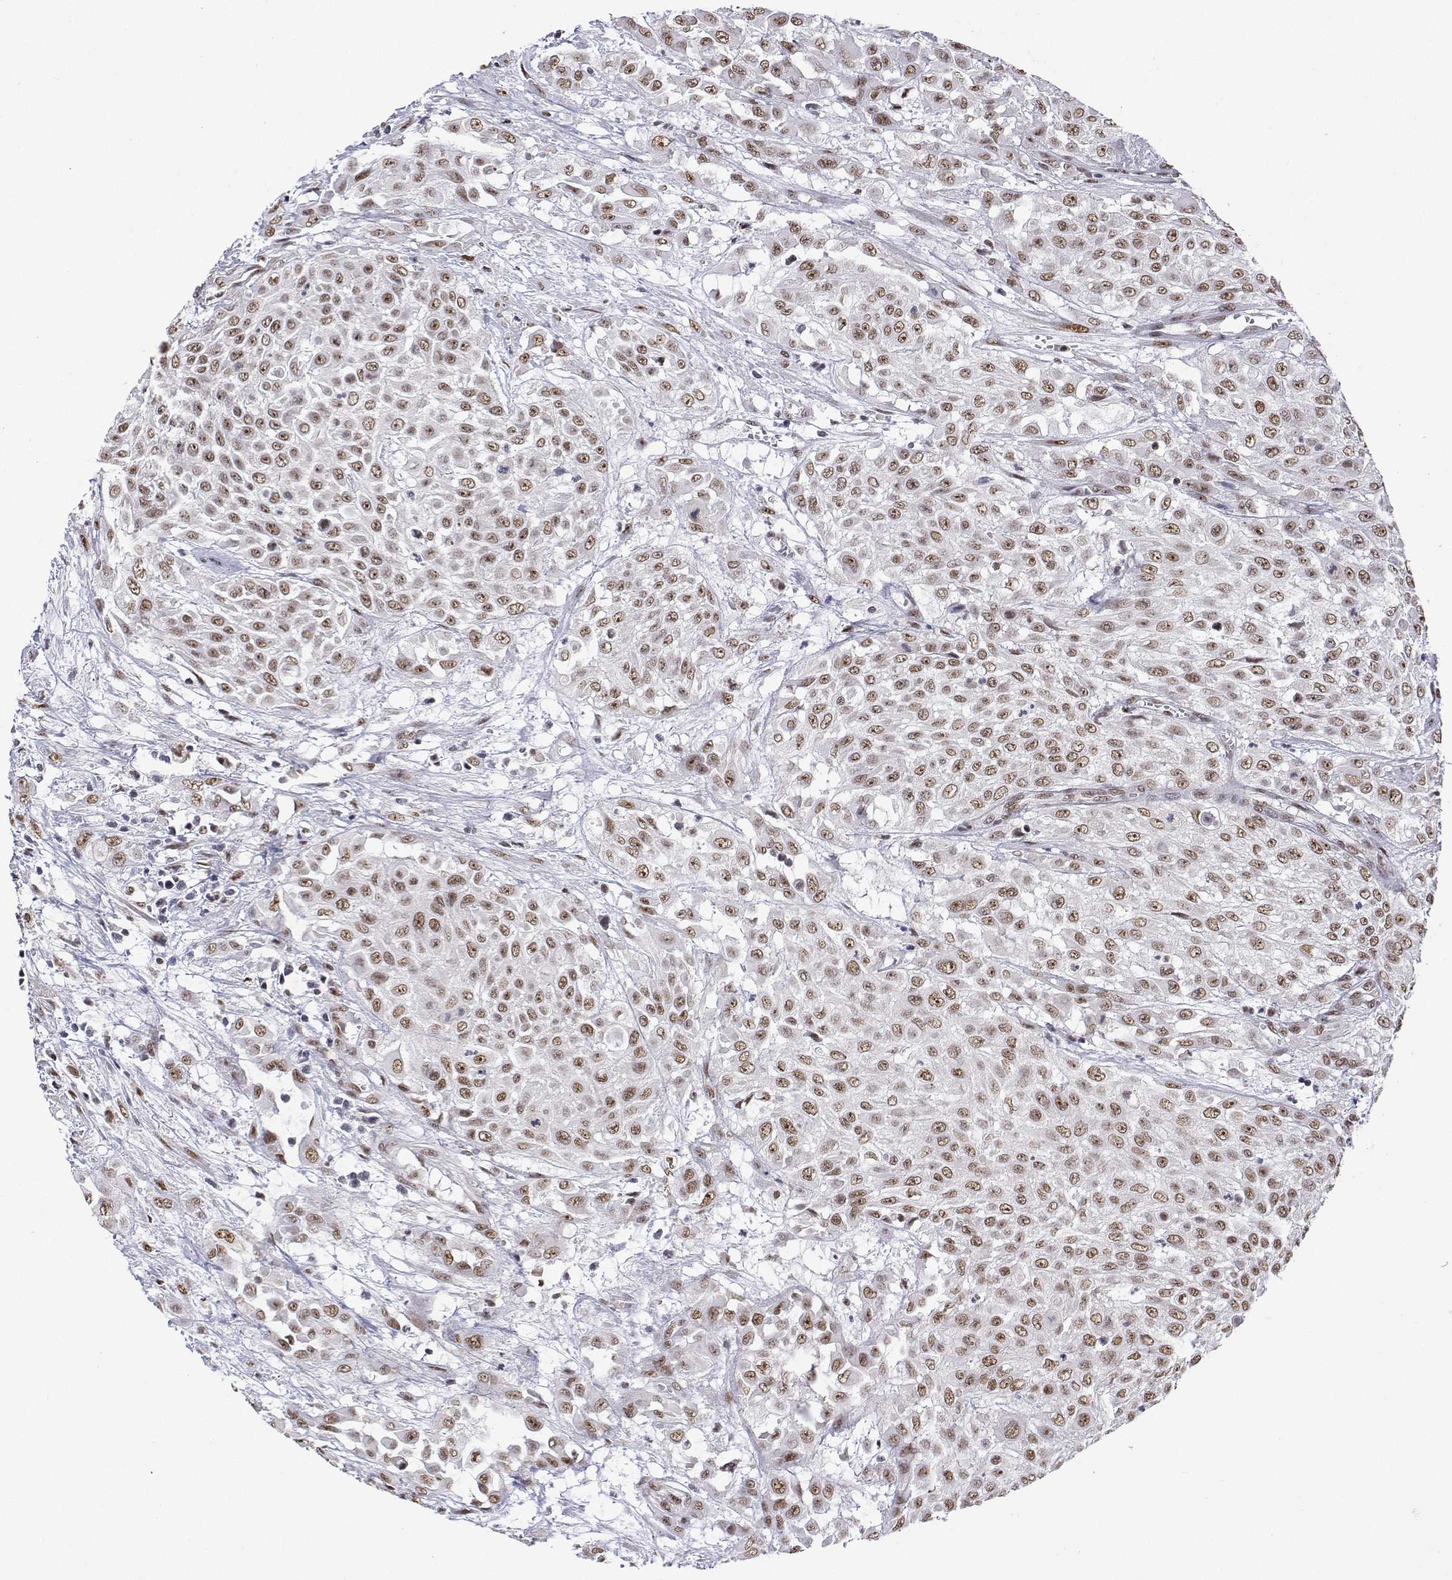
{"staining": {"intensity": "moderate", "quantity": ">75%", "location": "nuclear"}, "tissue": "urothelial cancer", "cell_type": "Tumor cells", "image_type": "cancer", "snomed": [{"axis": "morphology", "description": "Urothelial carcinoma, High grade"}, {"axis": "topography", "description": "Urinary bladder"}], "caption": "IHC of urothelial carcinoma (high-grade) demonstrates medium levels of moderate nuclear staining in approximately >75% of tumor cells.", "gene": "ADAR", "patient": {"sex": "male", "age": 57}}